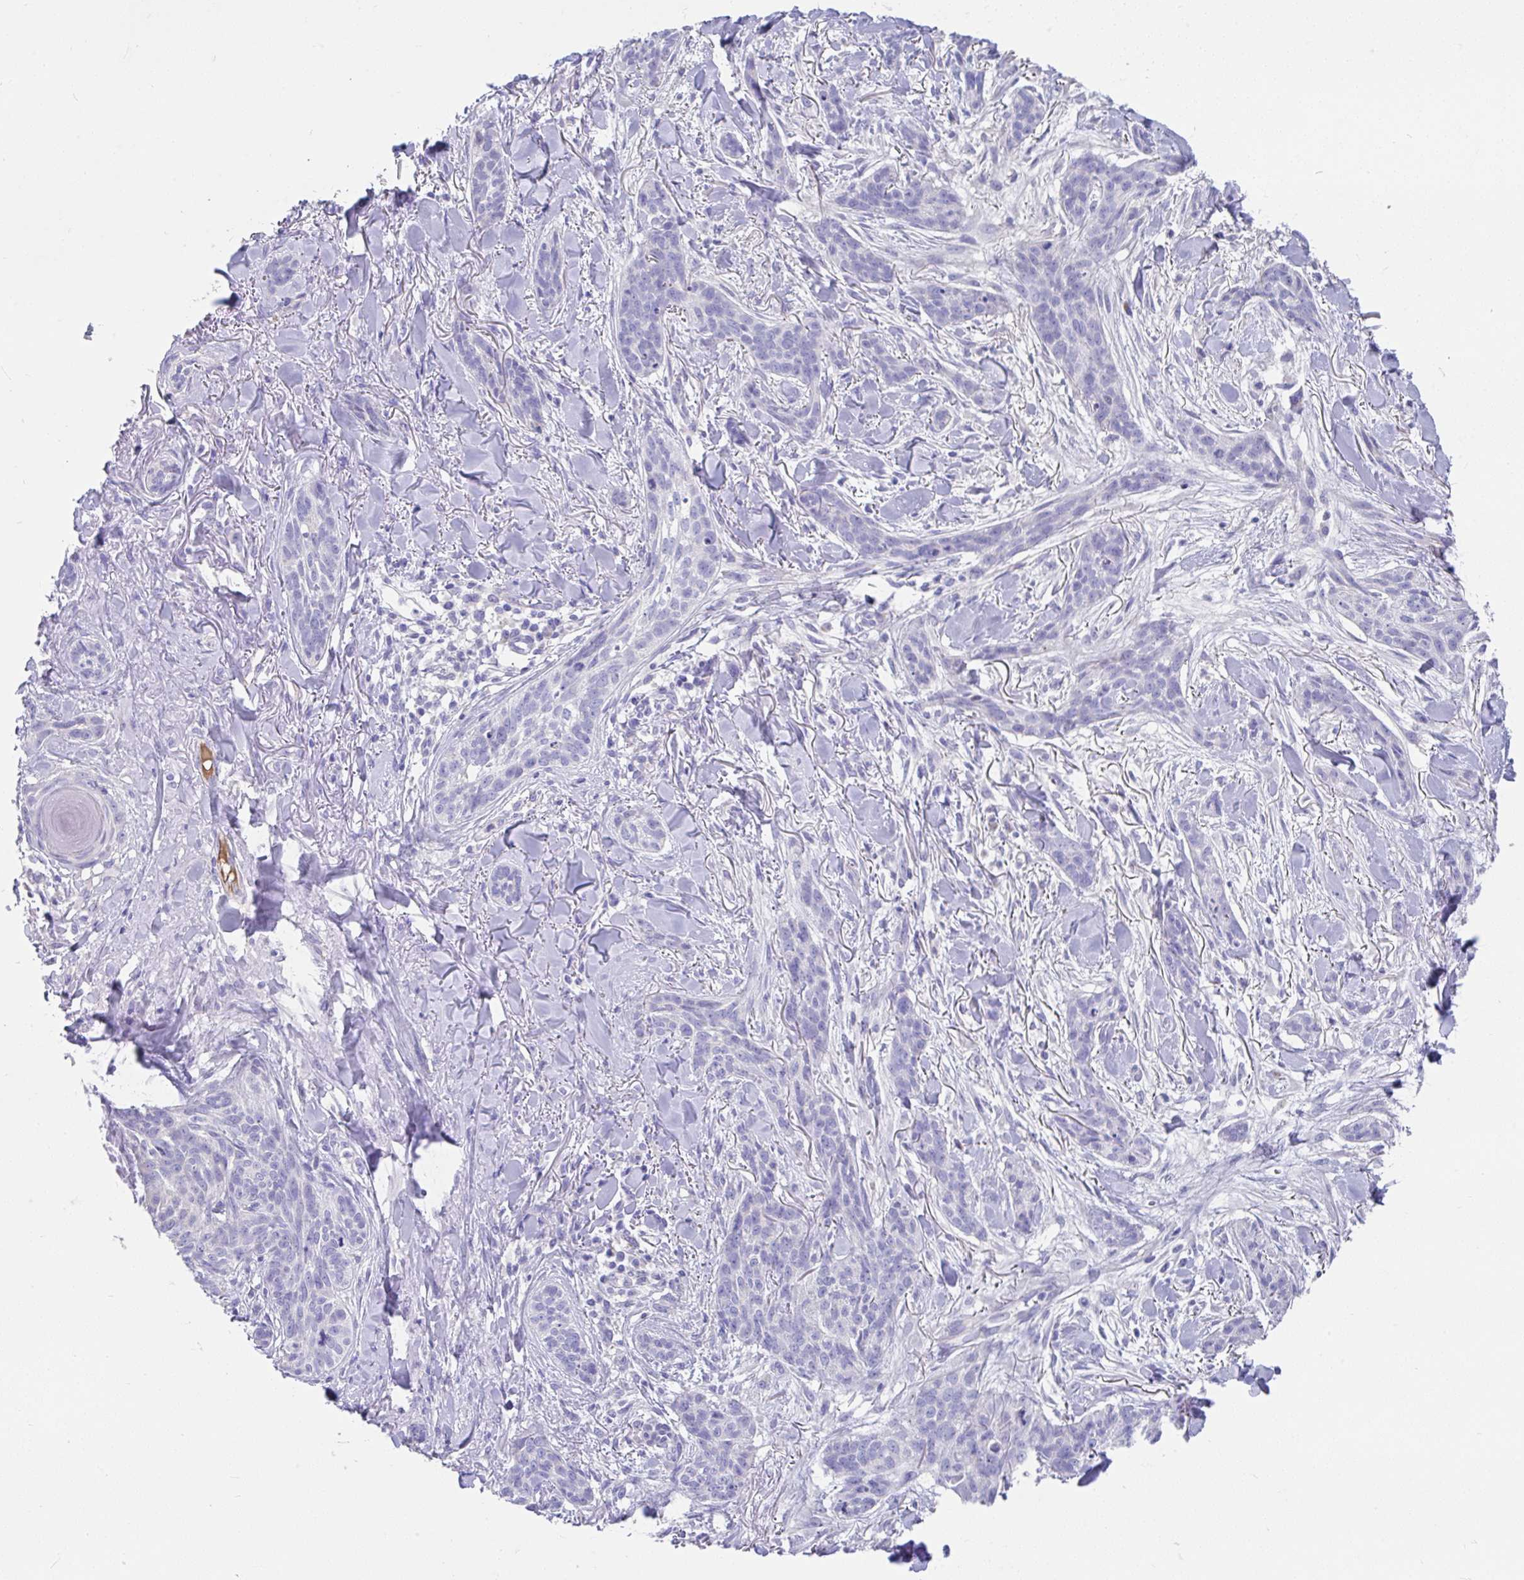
{"staining": {"intensity": "negative", "quantity": "none", "location": "none"}, "tissue": "skin cancer", "cell_type": "Tumor cells", "image_type": "cancer", "snomed": [{"axis": "morphology", "description": "Basal cell carcinoma"}, {"axis": "topography", "description": "Skin"}], "caption": "Tumor cells show no significant protein positivity in skin basal cell carcinoma.", "gene": "CCSAP", "patient": {"sex": "male", "age": 52}}